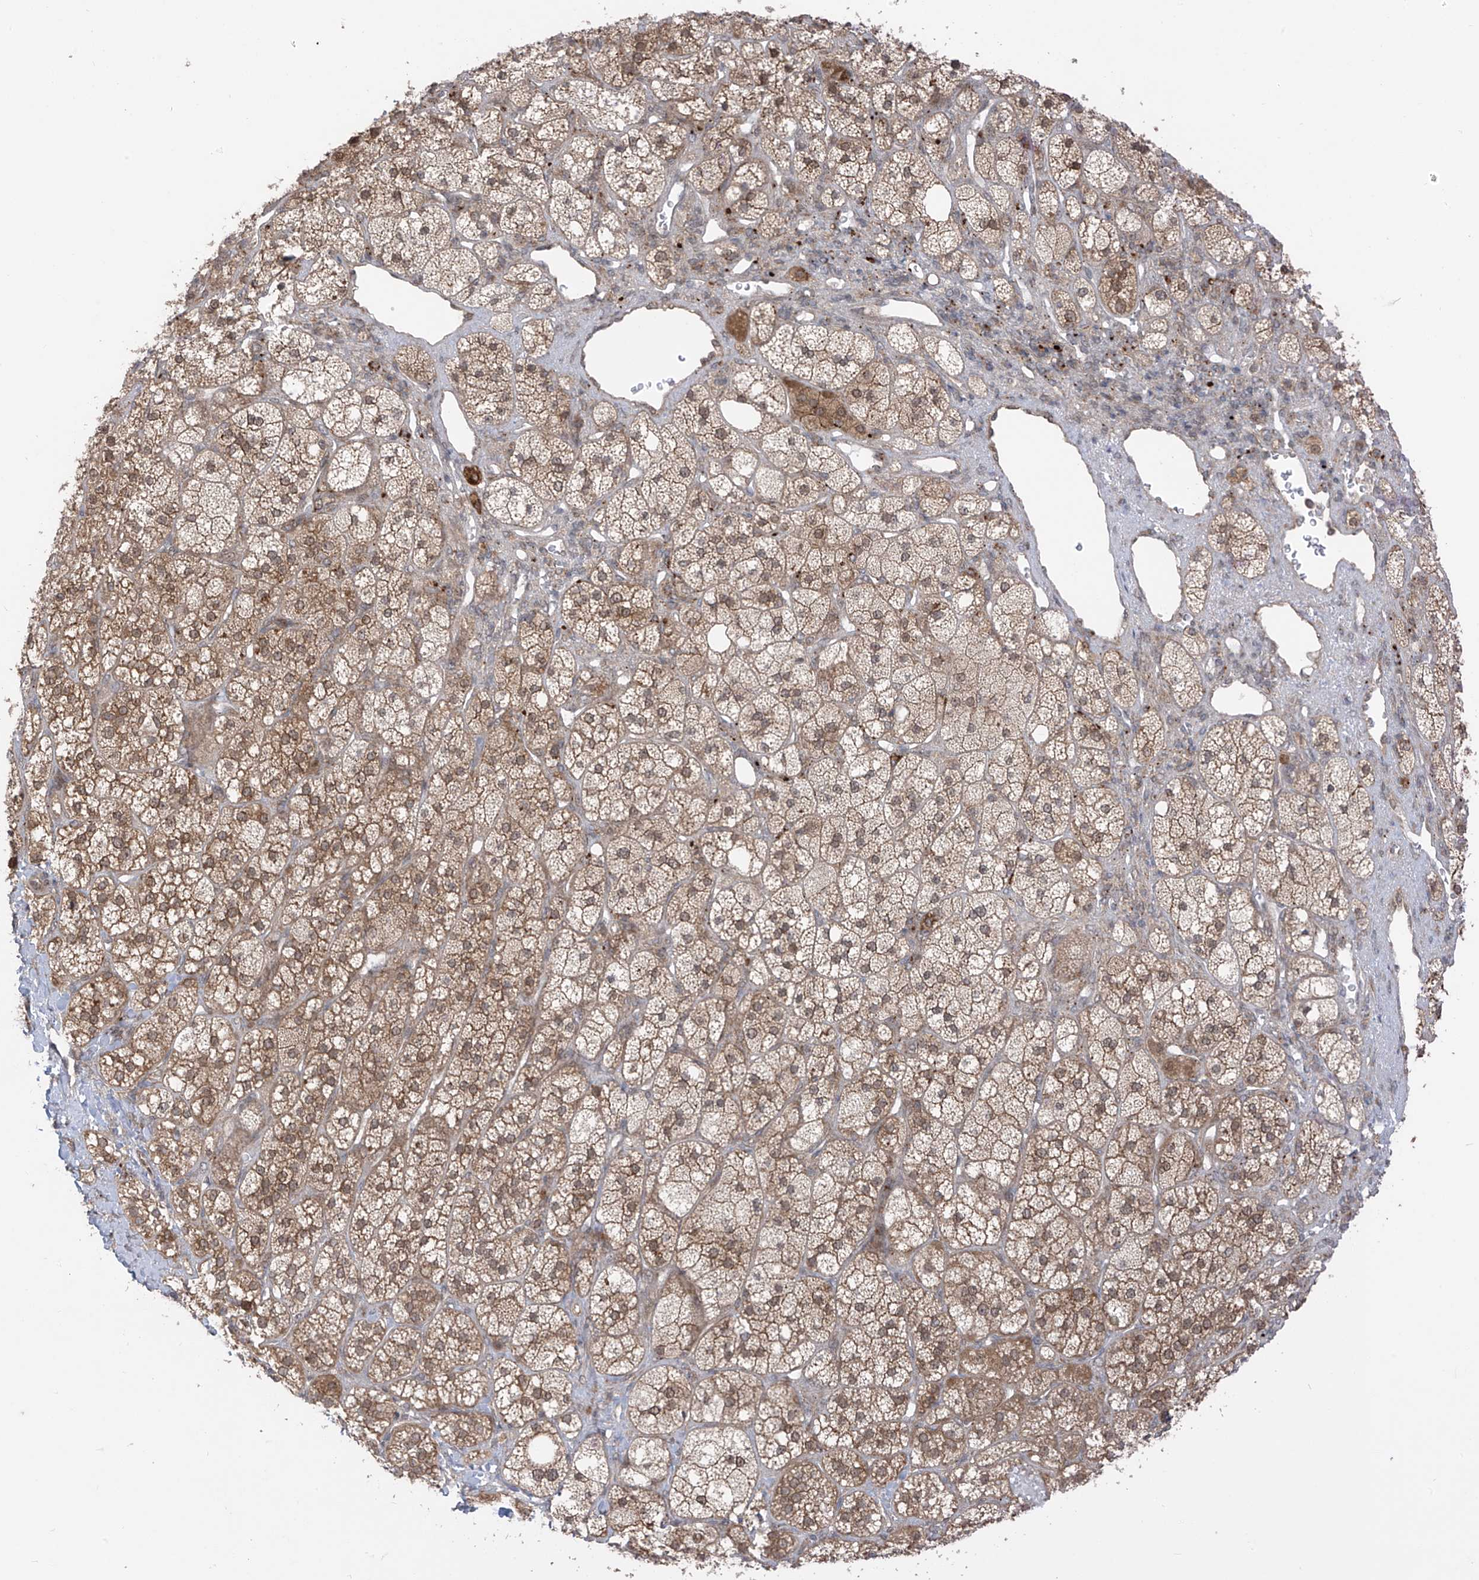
{"staining": {"intensity": "moderate", "quantity": "25%-75%", "location": "cytoplasmic/membranous"}, "tissue": "adrenal gland", "cell_type": "Glandular cells", "image_type": "normal", "snomed": [{"axis": "morphology", "description": "Normal tissue, NOS"}, {"axis": "topography", "description": "Adrenal gland"}], "caption": "High-power microscopy captured an immunohistochemistry photomicrograph of unremarkable adrenal gland, revealing moderate cytoplasmic/membranous expression in approximately 25%-75% of glandular cells.", "gene": "PDE11A", "patient": {"sex": "male", "age": 61}}